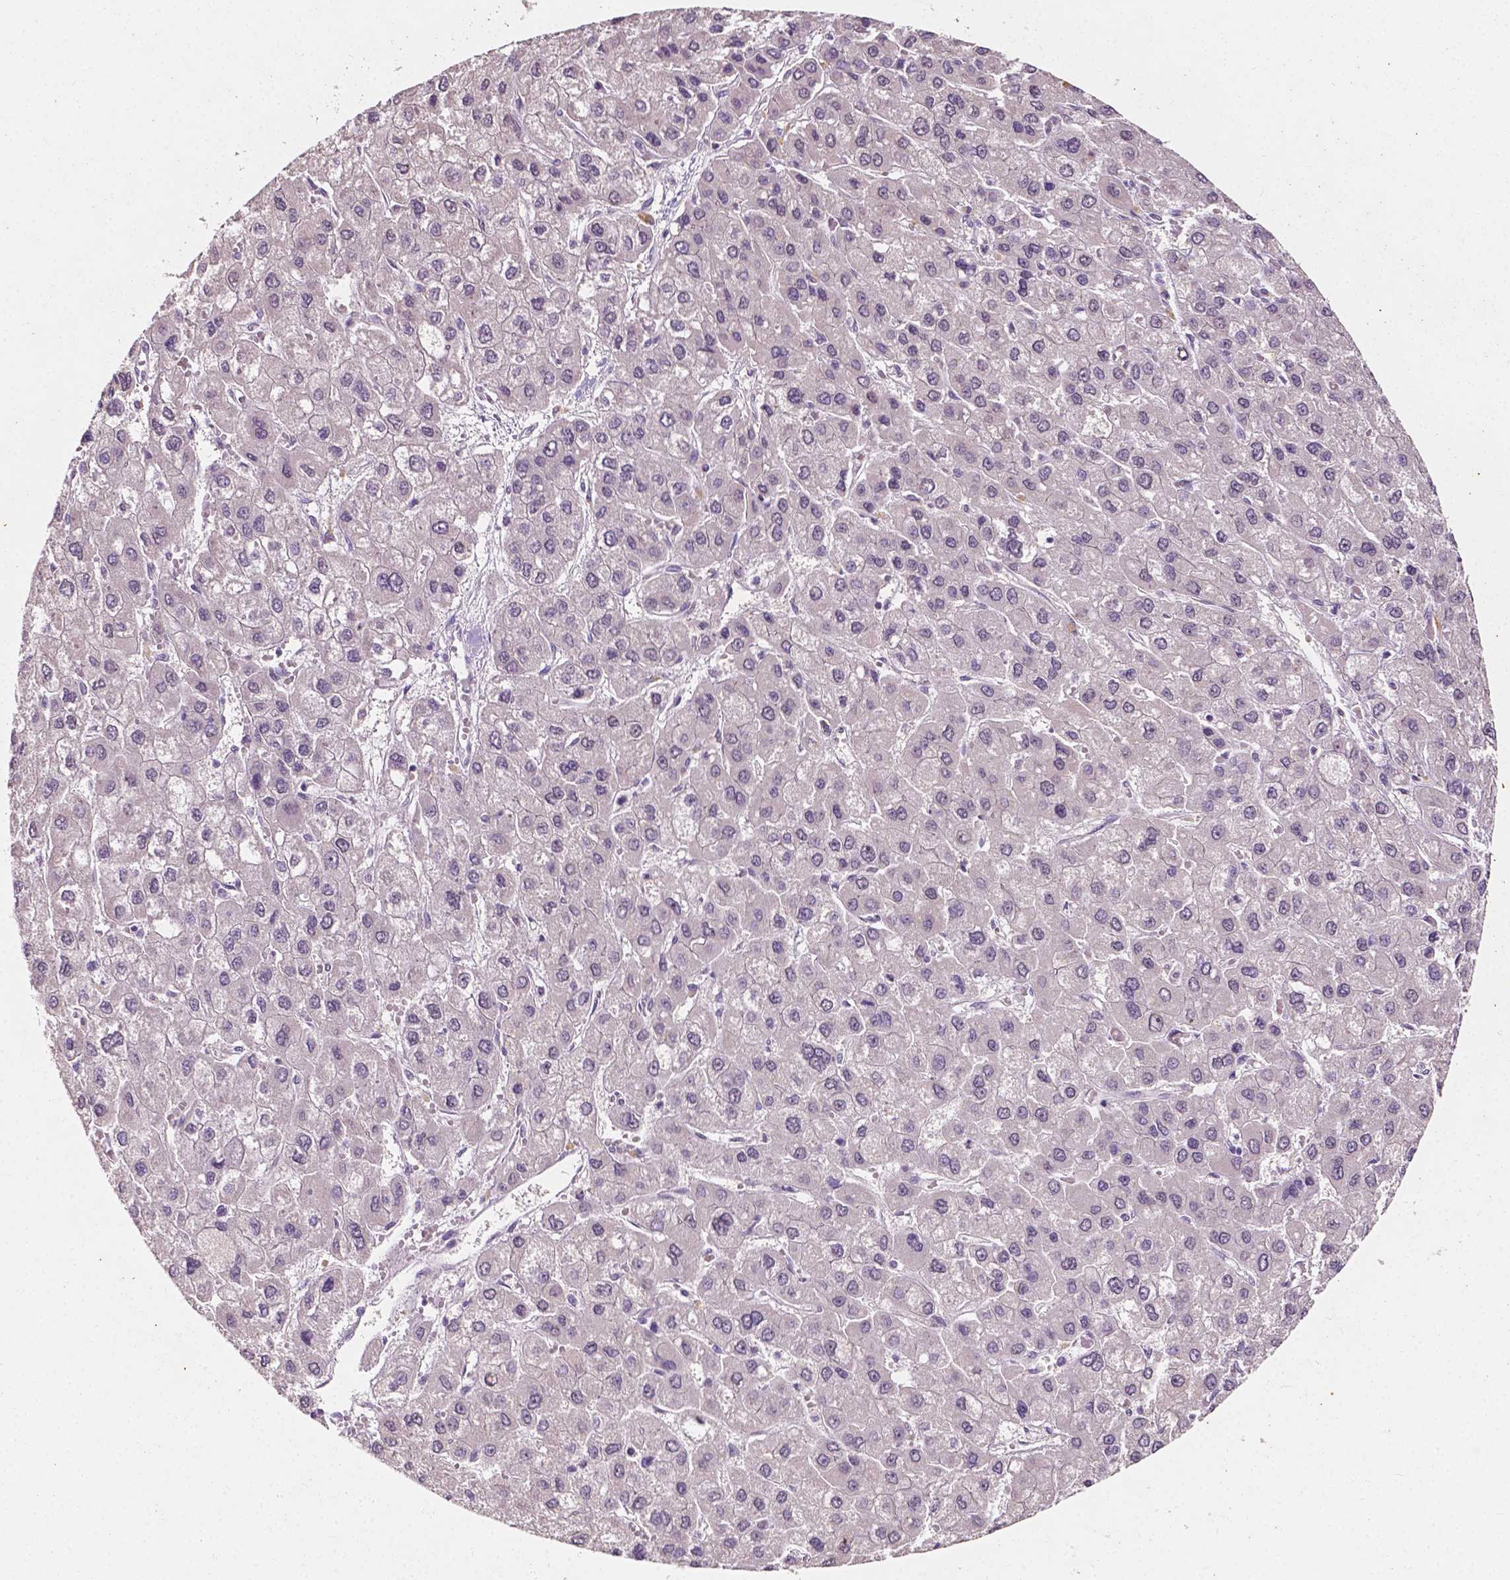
{"staining": {"intensity": "negative", "quantity": "none", "location": "none"}, "tissue": "liver cancer", "cell_type": "Tumor cells", "image_type": "cancer", "snomed": [{"axis": "morphology", "description": "Carcinoma, Hepatocellular, NOS"}, {"axis": "topography", "description": "Liver"}], "caption": "This photomicrograph is of hepatocellular carcinoma (liver) stained with immunohistochemistry to label a protein in brown with the nuclei are counter-stained blue. There is no staining in tumor cells.", "gene": "TAL1", "patient": {"sex": "female", "age": 41}}